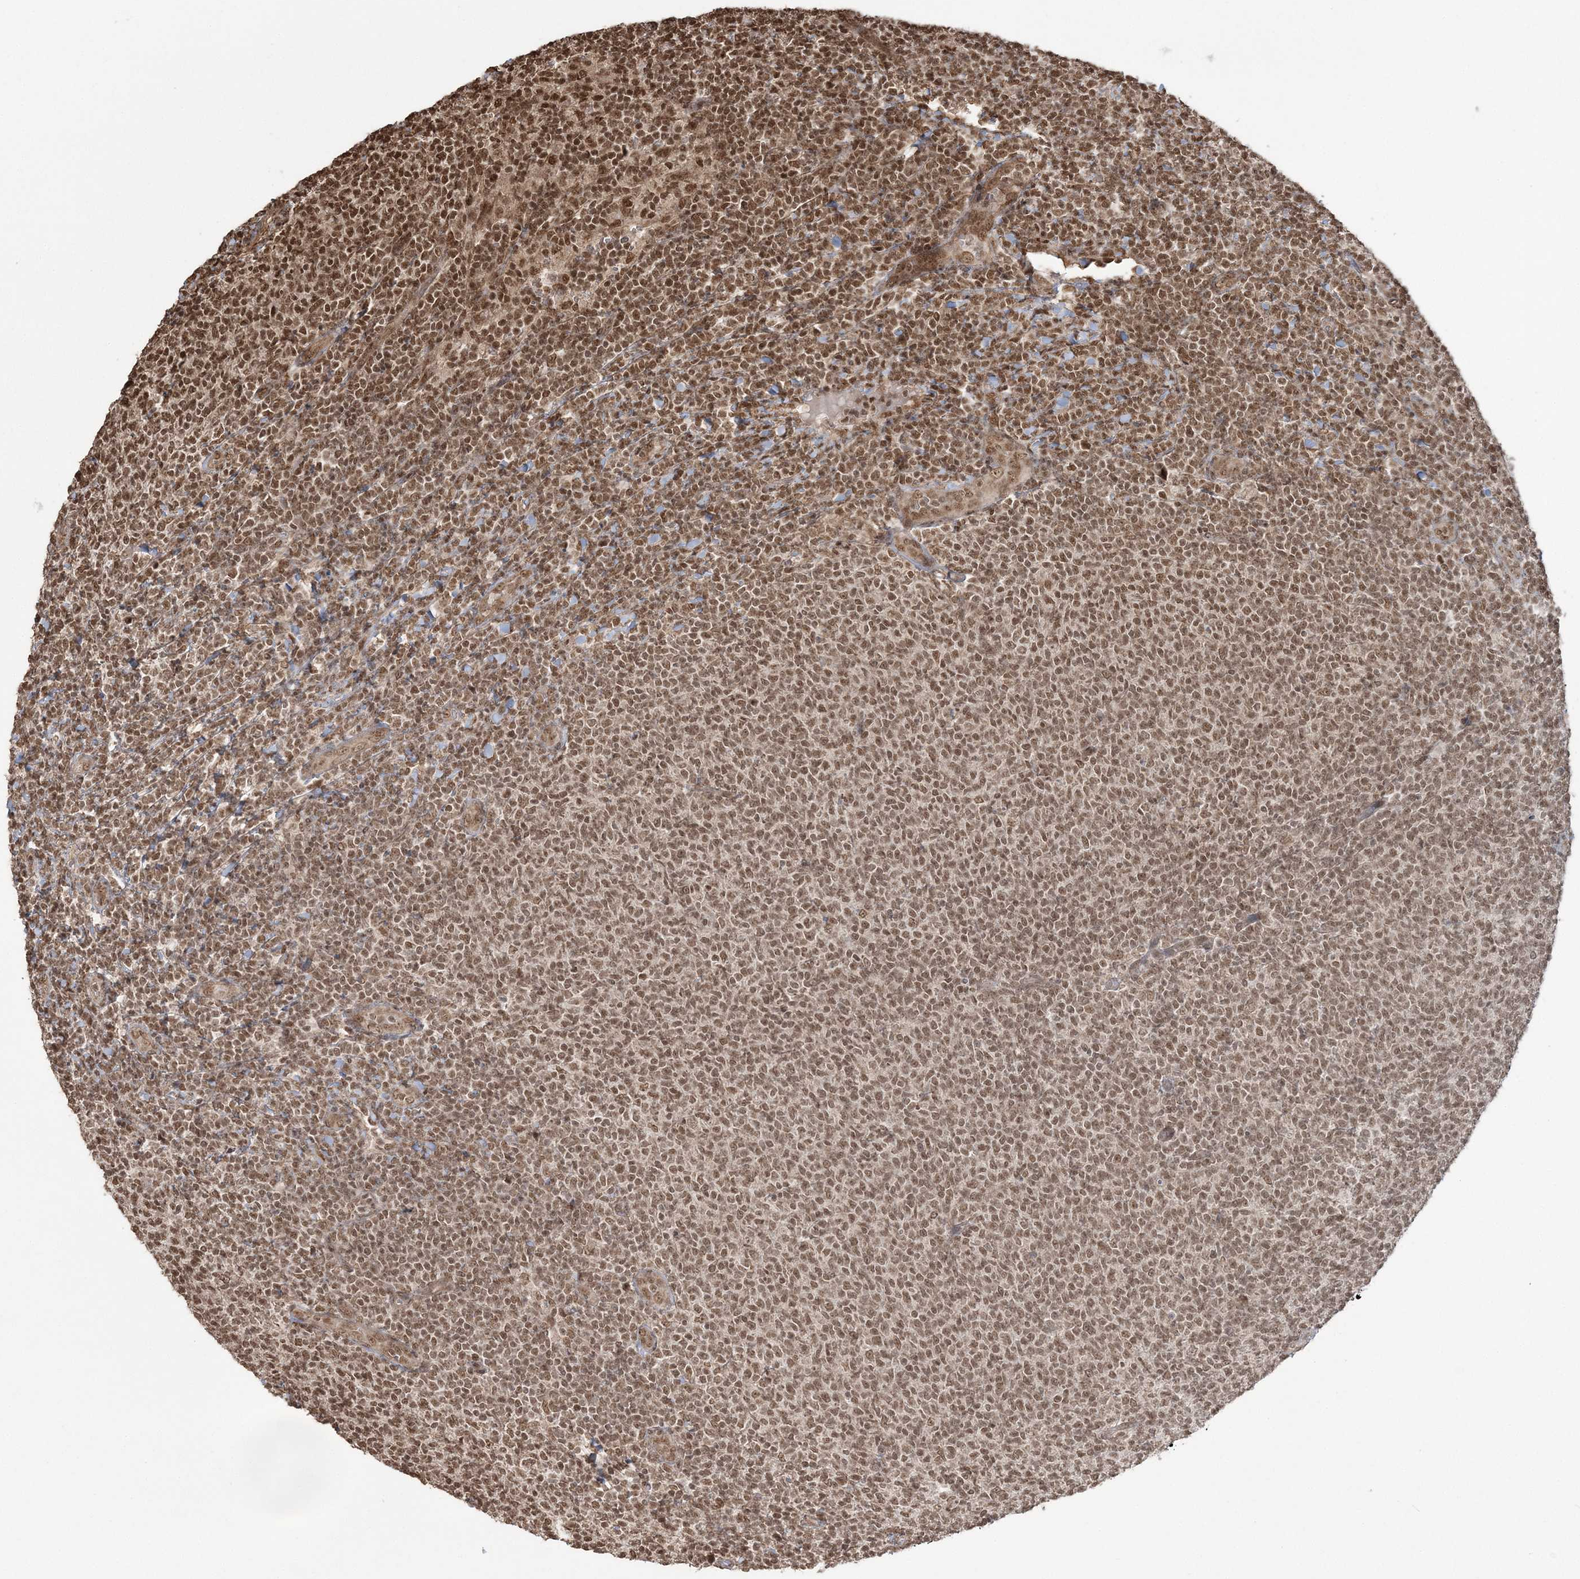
{"staining": {"intensity": "moderate", "quantity": ">75%", "location": "nuclear"}, "tissue": "lymphoma", "cell_type": "Tumor cells", "image_type": "cancer", "snomed": [{"axis": "morphology", "description": "Malignant lymphoma, non-Hodgkin's type, Low grade"}, {"axis": "topography", "description": "Lymph node"}], "caption": "A micrograph of human malignant lymphoma, non-Hodgkin's type (low-grade) stained for a protein demonstrates moderate nuclear brown staining in tumor cells.", "gene": "ZNF839", "patient": {"sex": "male", "age": 66}}